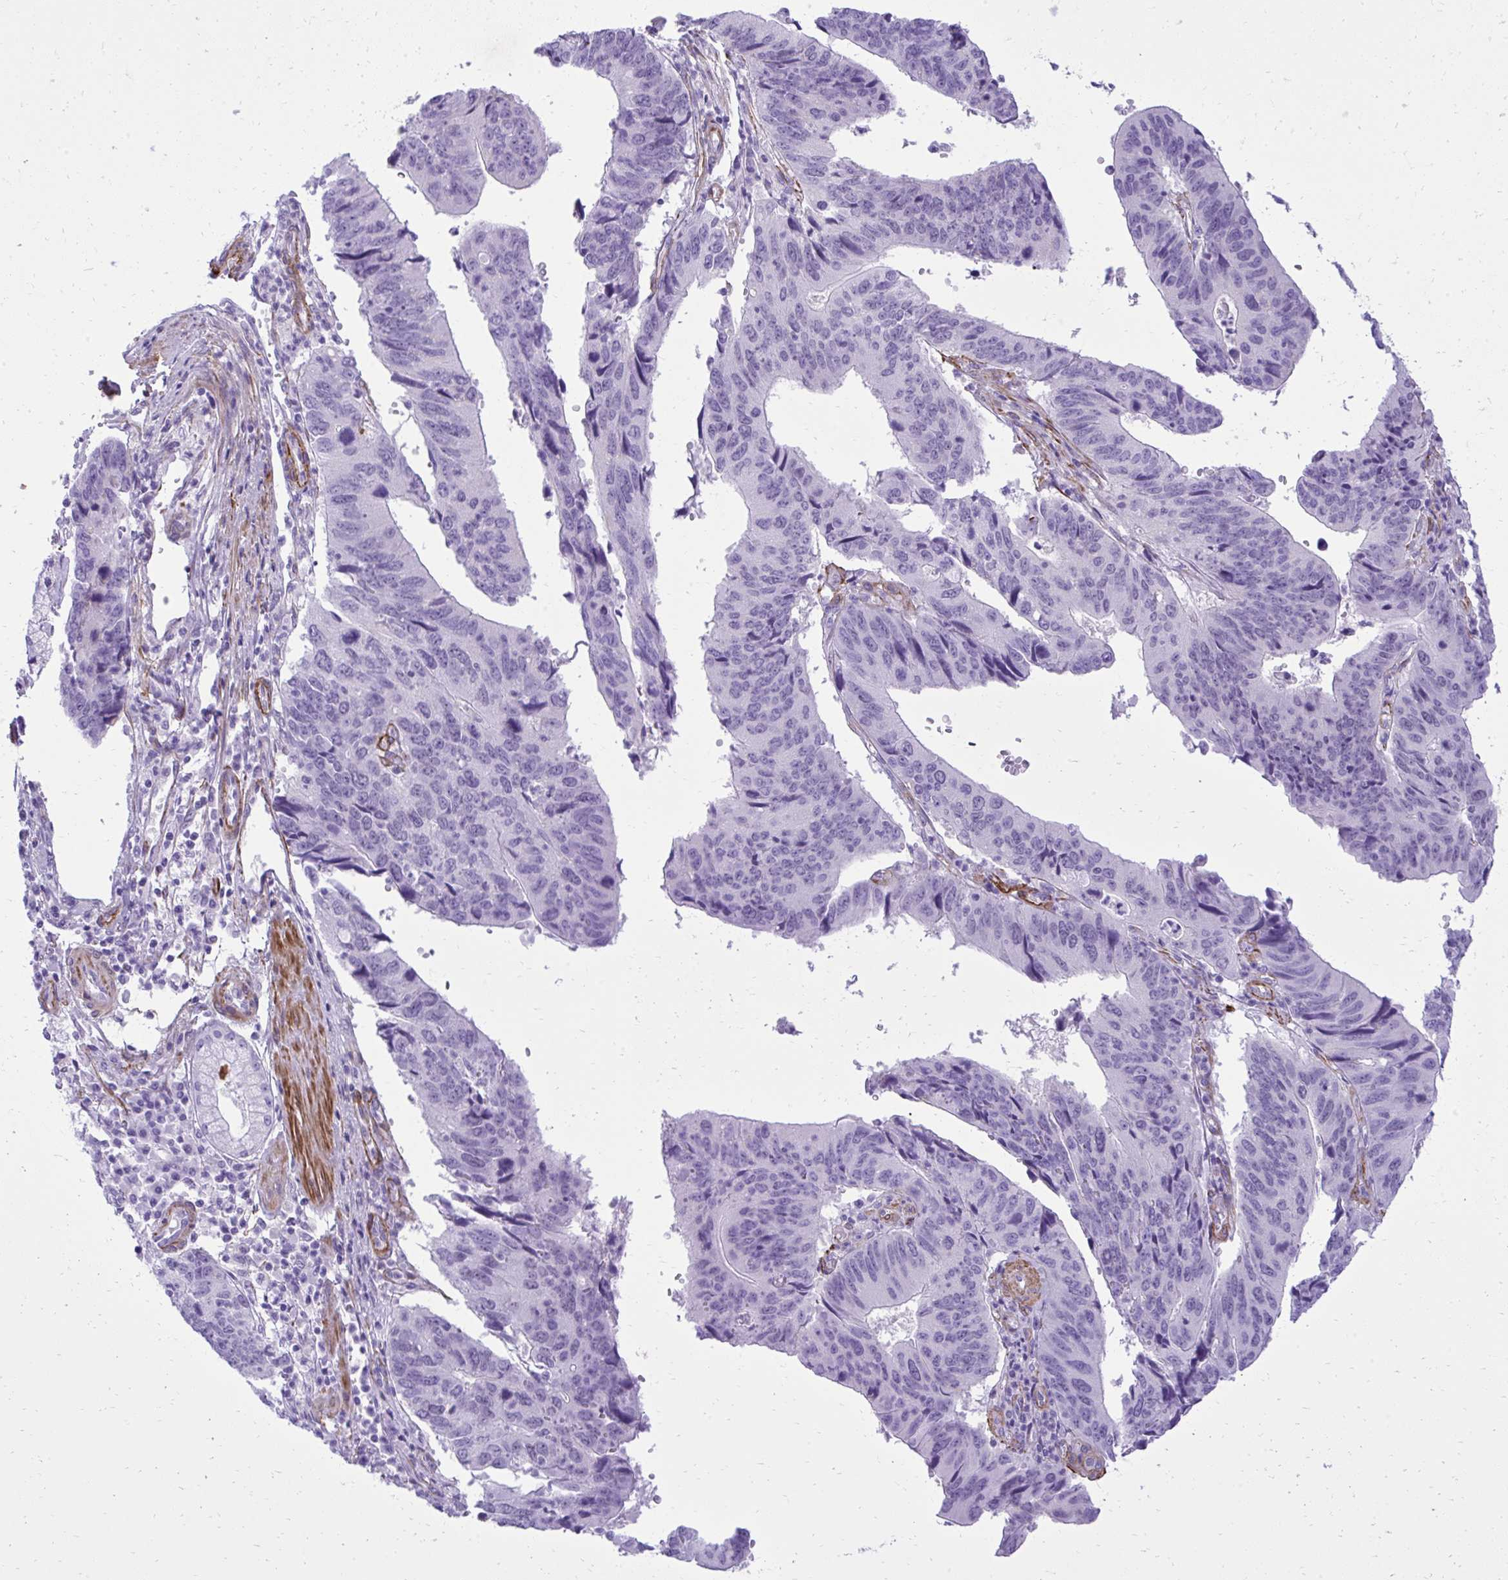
{"staining": {"intensity": "negative", "quantity": "none", "location": "none"}, "tissue": "stomach cancer", "cell_type": "Tumor cells", "image_type": "cancer", "snomed": [{"axis": "morphology", "description": "Adenocarcinoma, NOS"}, {"axis": "topography", "description": "Stomach"}], "caption": "High power microscopy micrograph of an immunohistochemistry (IHC) histopathology image of stomach adenocarcinoma, revealing no significant staining in tumor cells.", "gene": "PITPNM3", "patient": {"sex": "male", "age": 59}}